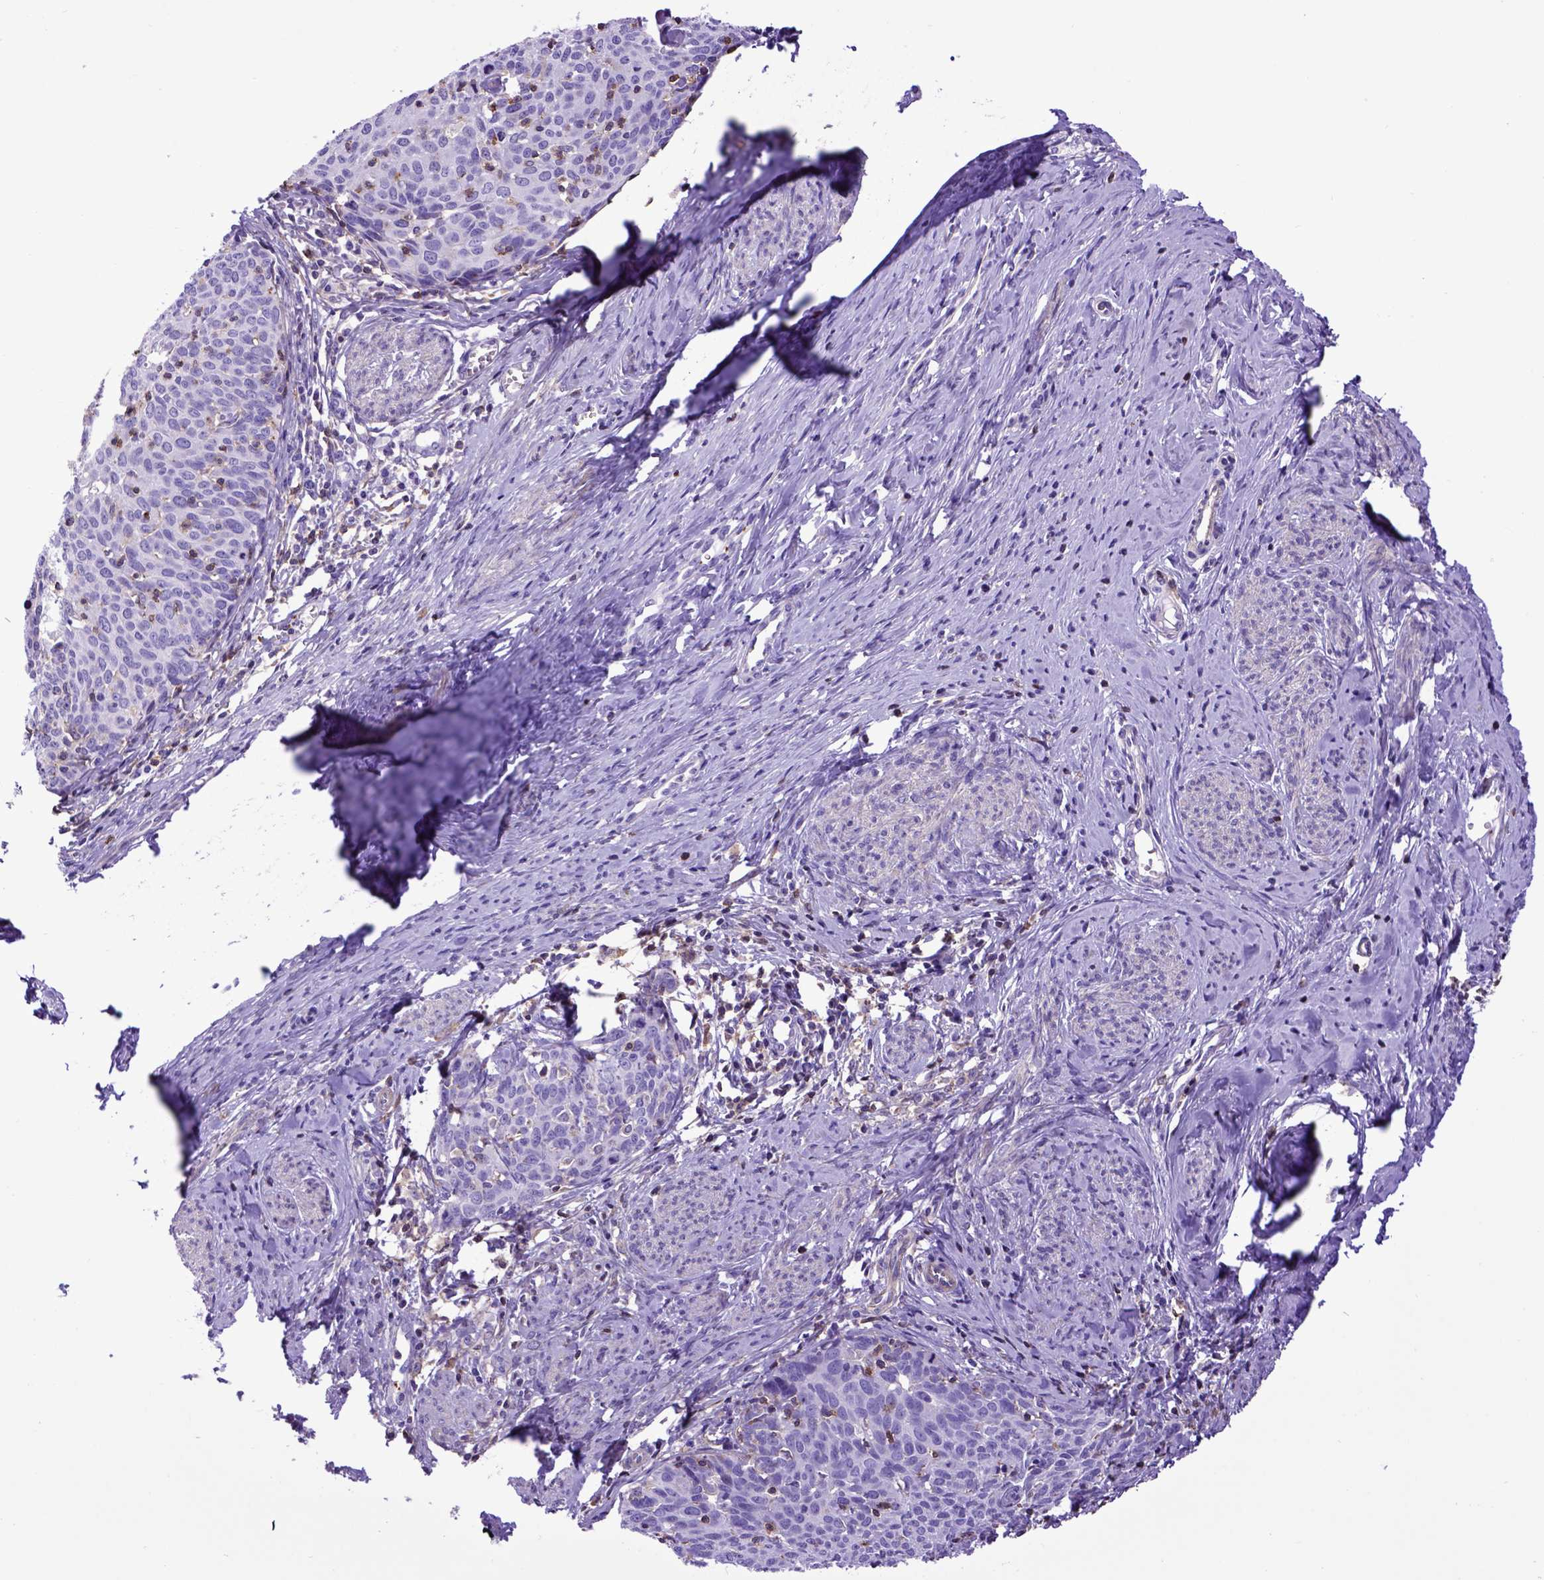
{"staining": {"intensity": "negative", "quantity": "none", "location": "none"}, "tissue": "cervical cancer", "cell_type": "Tumor cells", "image_type": "cancer", "snomed": [{"axis": "morphology", "description": "Squamous cell carcinoma, NOS"}, {"axis": "topography", "description": "Cervix"}], "caption": "Immunohistochemistry micrograph of cervical cancer stained for a protein (brown), which reveals no expression in tumor cells.", "gene": "ASAH2", "patient": {"sex": "female", "age": 62}}